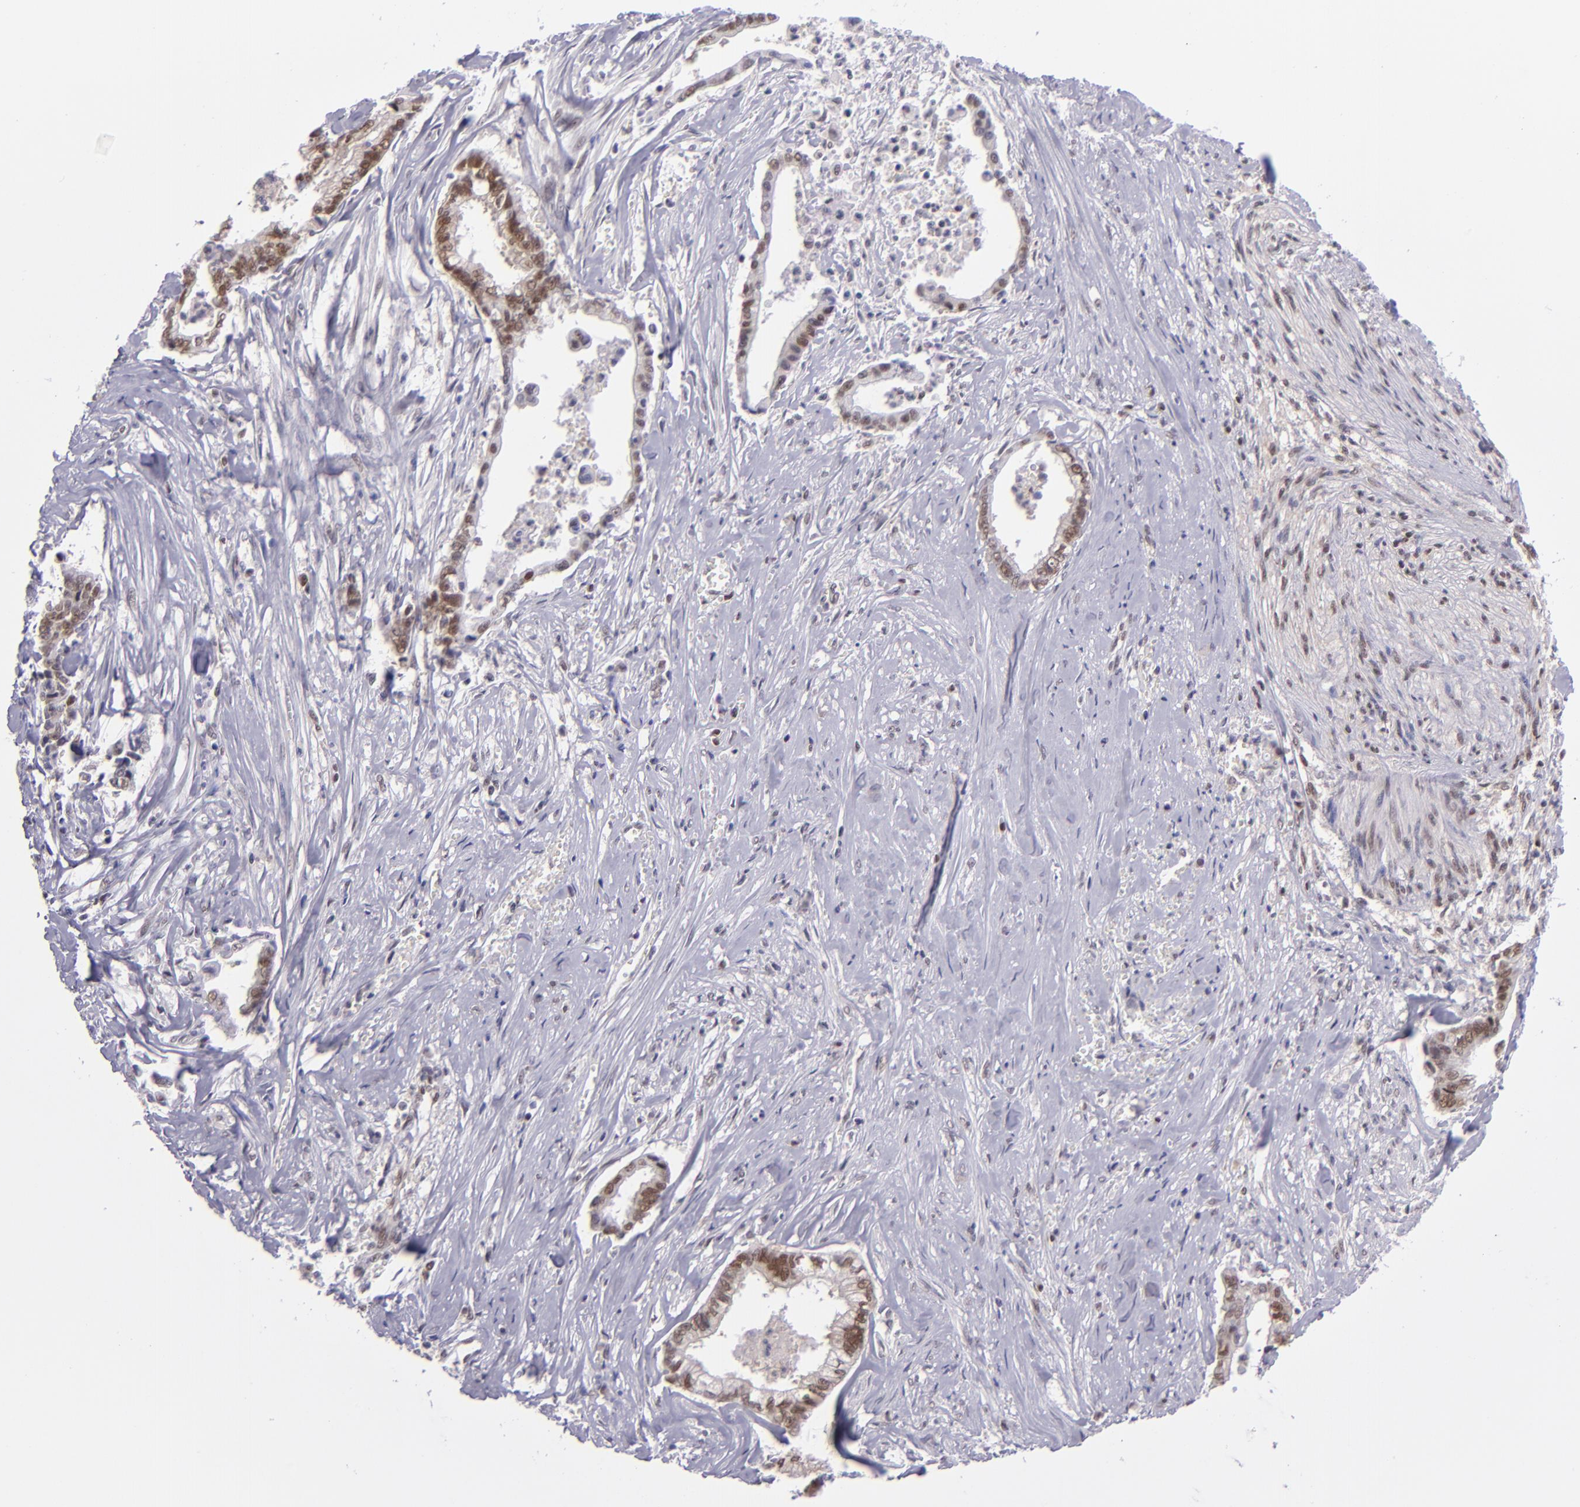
{"staining": {"intensity": "moderate", "quantity": "25%-75%", "location": "cytoplasmic/membranous,nuclear"}, "tissue": "liver cancer", "cell_type": "Tumor cells", "image_type": "cancer", "snomed": [{"axis": "morphology", "description": "Cholangiocarcinoma"}, {"axis": "topography", "description": "Liver"}], "caption": "A brown stain labels moderate cytoplasmic/membranous and nuclear expression of a protein in liver cancer (cholangiocarcinoma) tumor cells. The protein of interest is stained brown, and the nuclei are stained in blue (DAB (3,3'-diaminobenzidine) IHC with brightfield microscopy, high magnification).", "gene": "BAG1", "patient": {"sex": "male", "age": 57}}